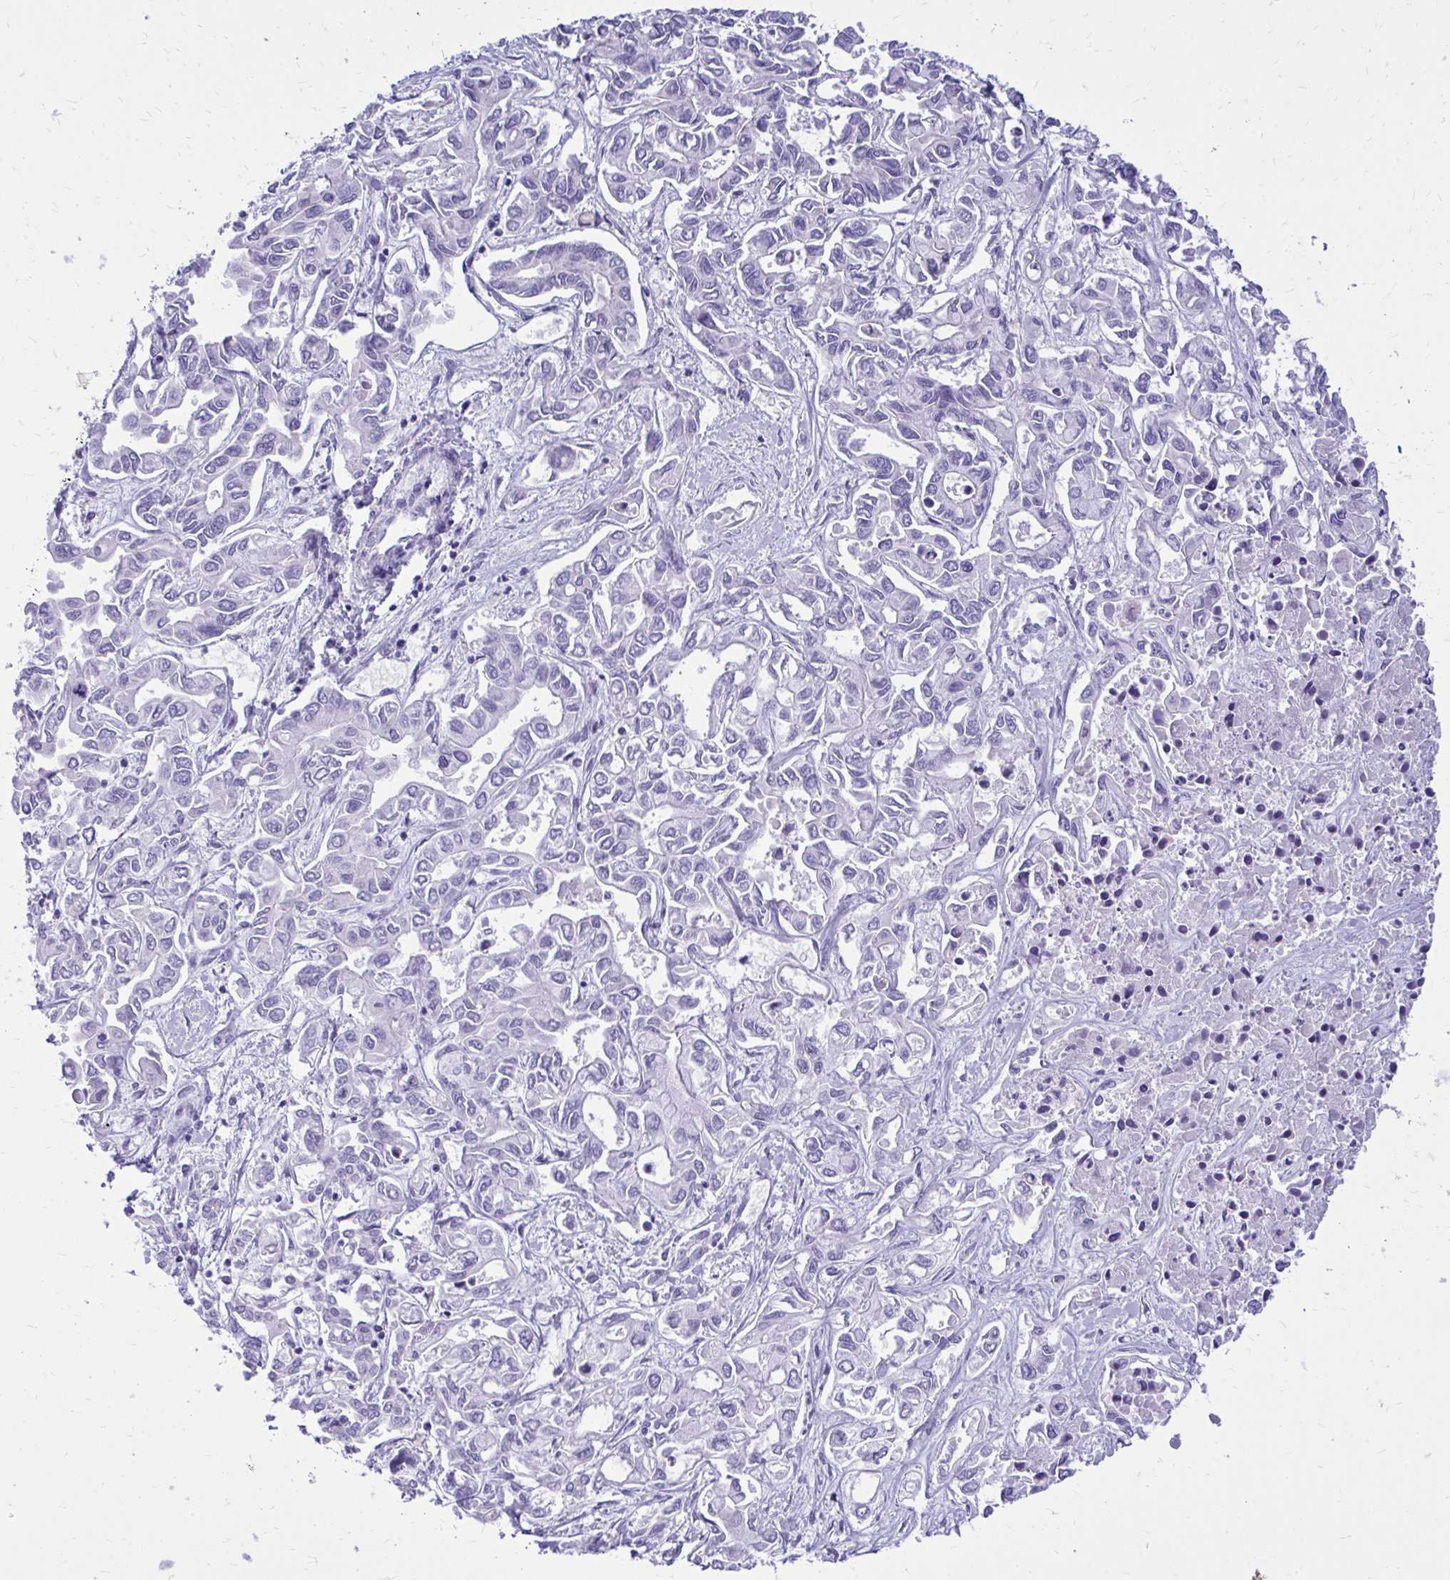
{"staining": {"intensity": "negative", "quantity": "none", "location": "none"}, "tissue": "liver cancer", "cell_type": "Tumor cells", "image_type": "cancer", "snomed": [{"axis": "morphology", "description": "Cholangiocarcinoma"}, {"axis": "topography", "description": "Liver"}], "caption": "DAB (3,3'-diaminobenzidine) immunohistochemical staining of human liver cancer (cholangiocarcinoma) exhibits no significant positivity in tumor cells.", "gene": "RALYL", "patient": {"sex": "female", "age": 64}}